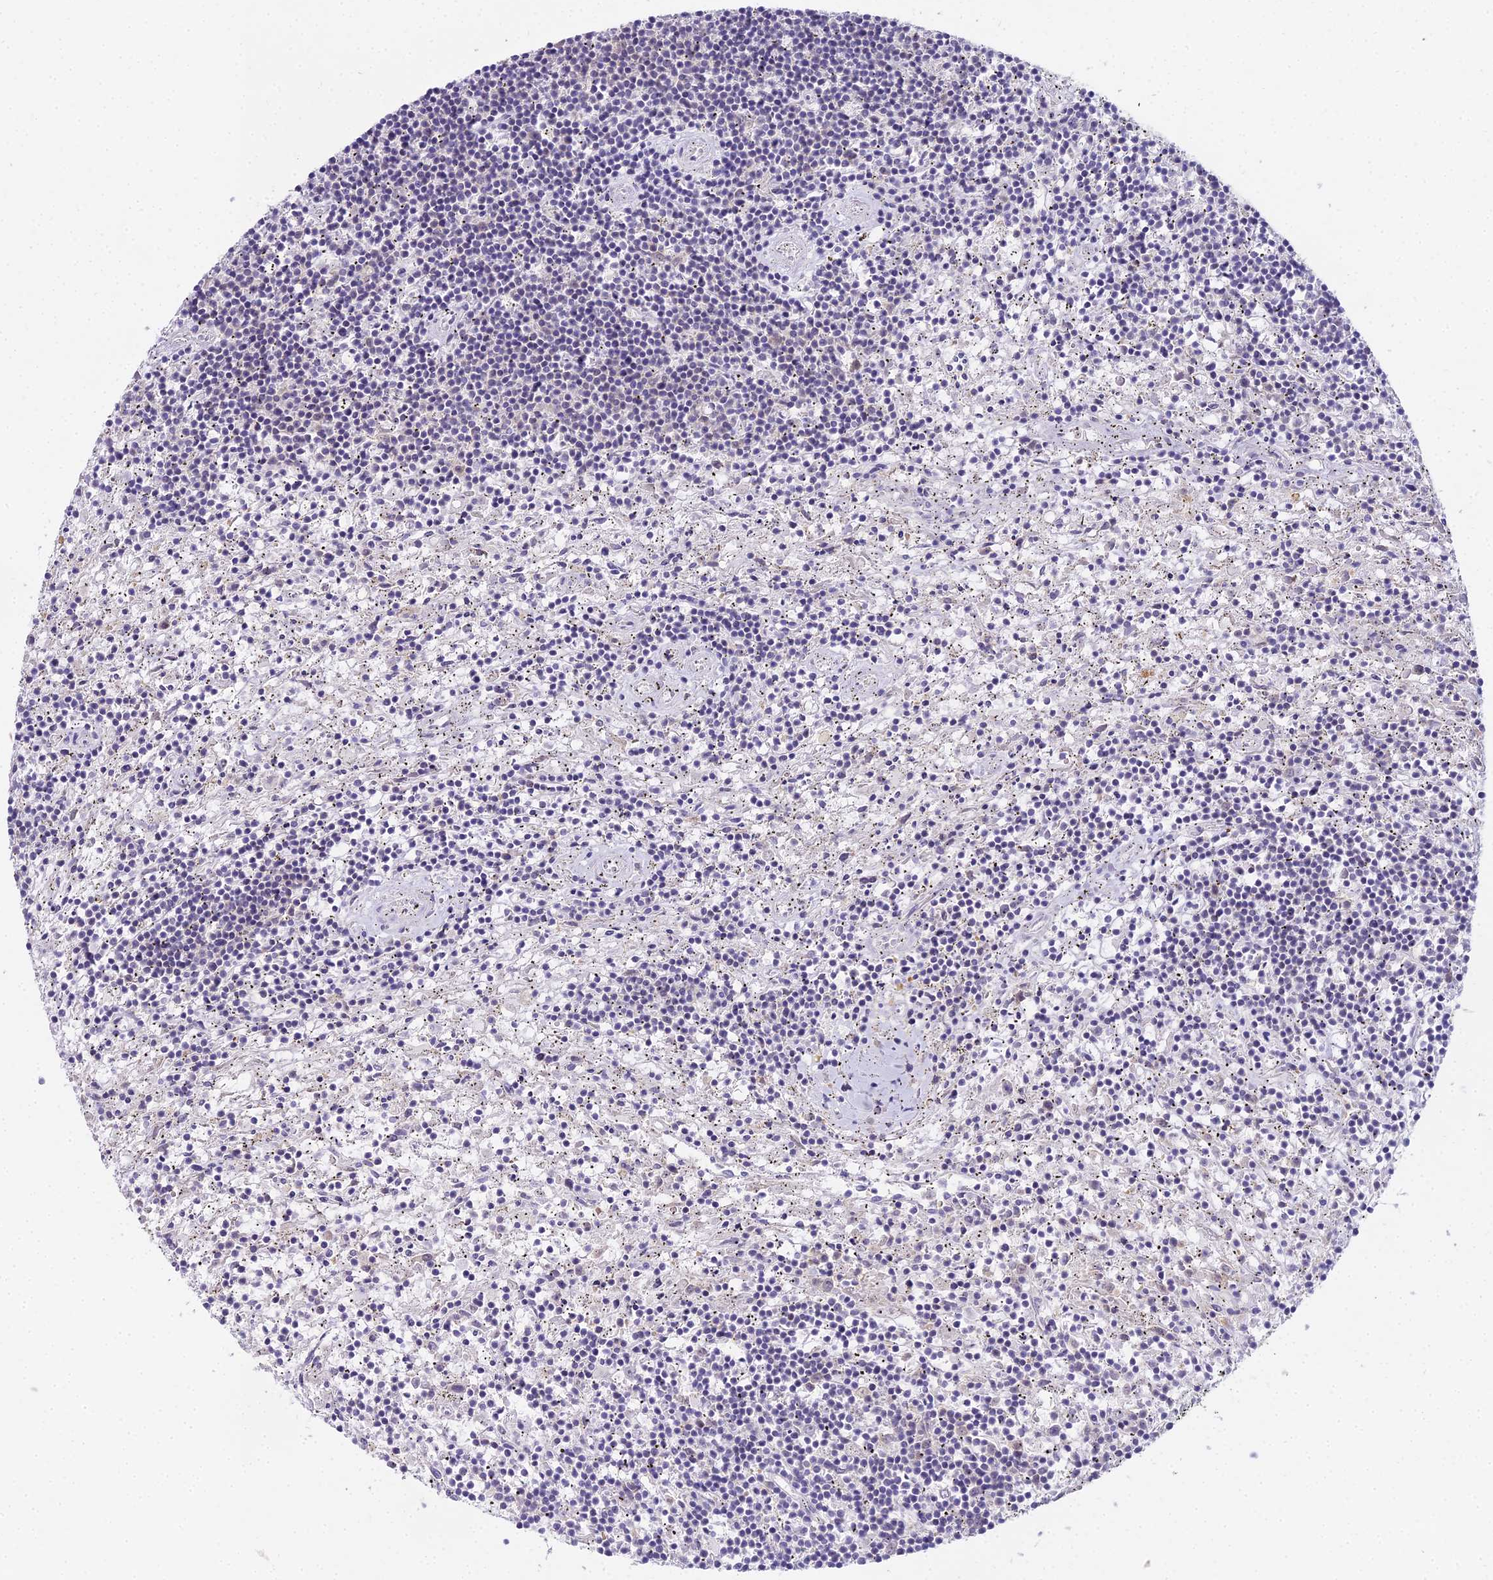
{"staining": {"intensity": "negative", "quantity": "none", "location": "none"}, "tissue": "lymphoma", "cell_type": "Tumor cells", "image_type": "cancer", "snomed": [{"axis": "morphology", "description": "Malignant lymphoma, non-Hodgkin's type, Low grade"}, {"axis": "topography", "description": "Spleen"}], "caption": "An image of low-grade malignant lymphoma, non-Hodgkin's type stained for a protein exhibits no brown staining in tumor cells. (Immunohistochemistry (ihc), brightfield microscopy, high magnification).", "gene": "MAT2A", "patient": {"sex": "male", "age": 76}}